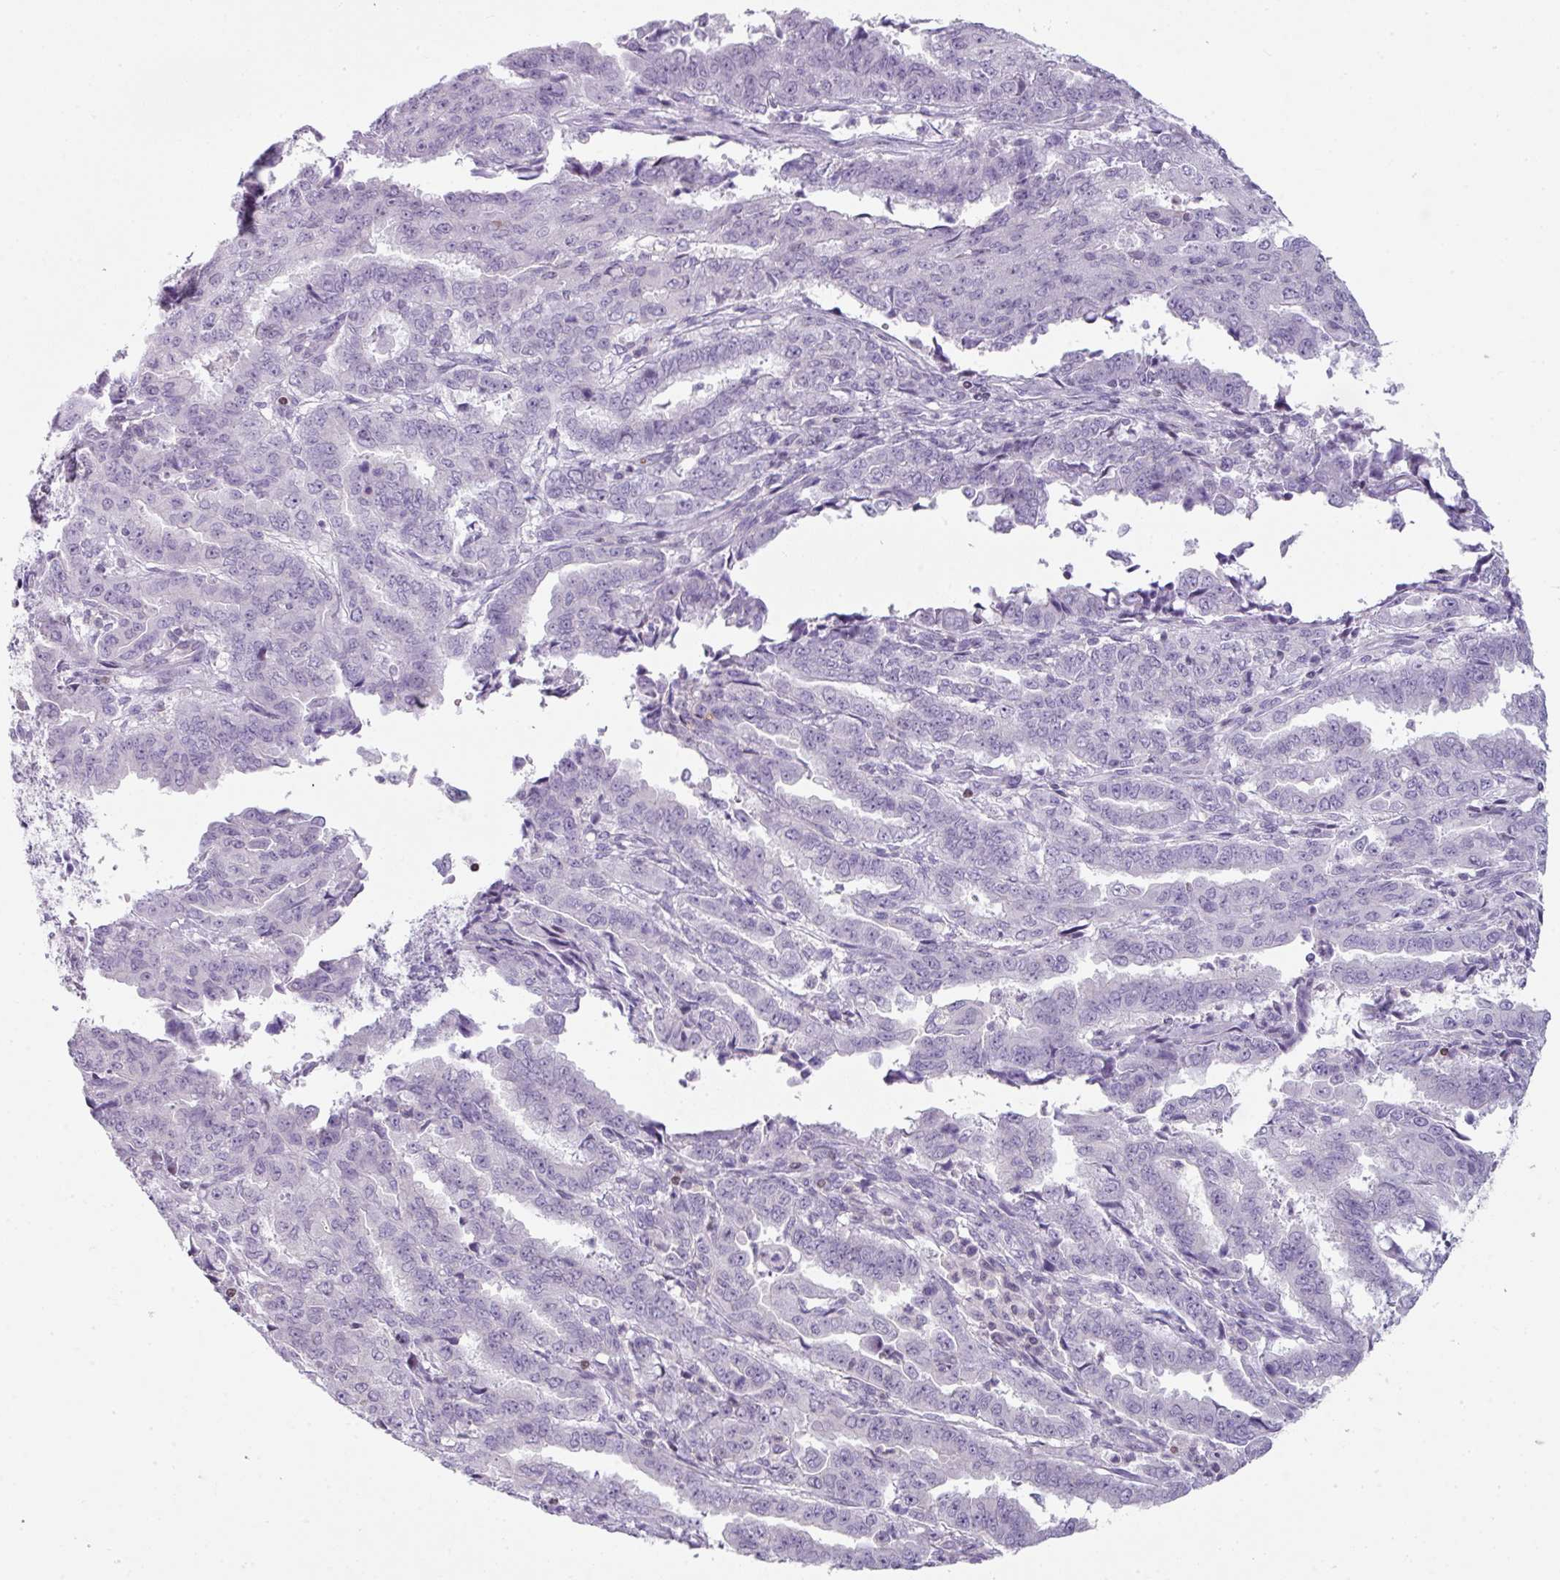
{"staining": {"intensity": "negative", "quantity": "none", "location": "none"}, "tissue": "endometrial cancer", "cell_type": "Tumor cells", "image_type": "cancer", "snomed": [{"axis": "morphology", "description": "Adenocarcinoma, NOS"}, {"axis": "topography", "description": "Endometrium"}], "caption": "Tumor cells are negative for brown protein staining in adenocarcinoma (endometrial).", "gene": "STAT5A", "patient": {"sex": "female", "age": 50}}